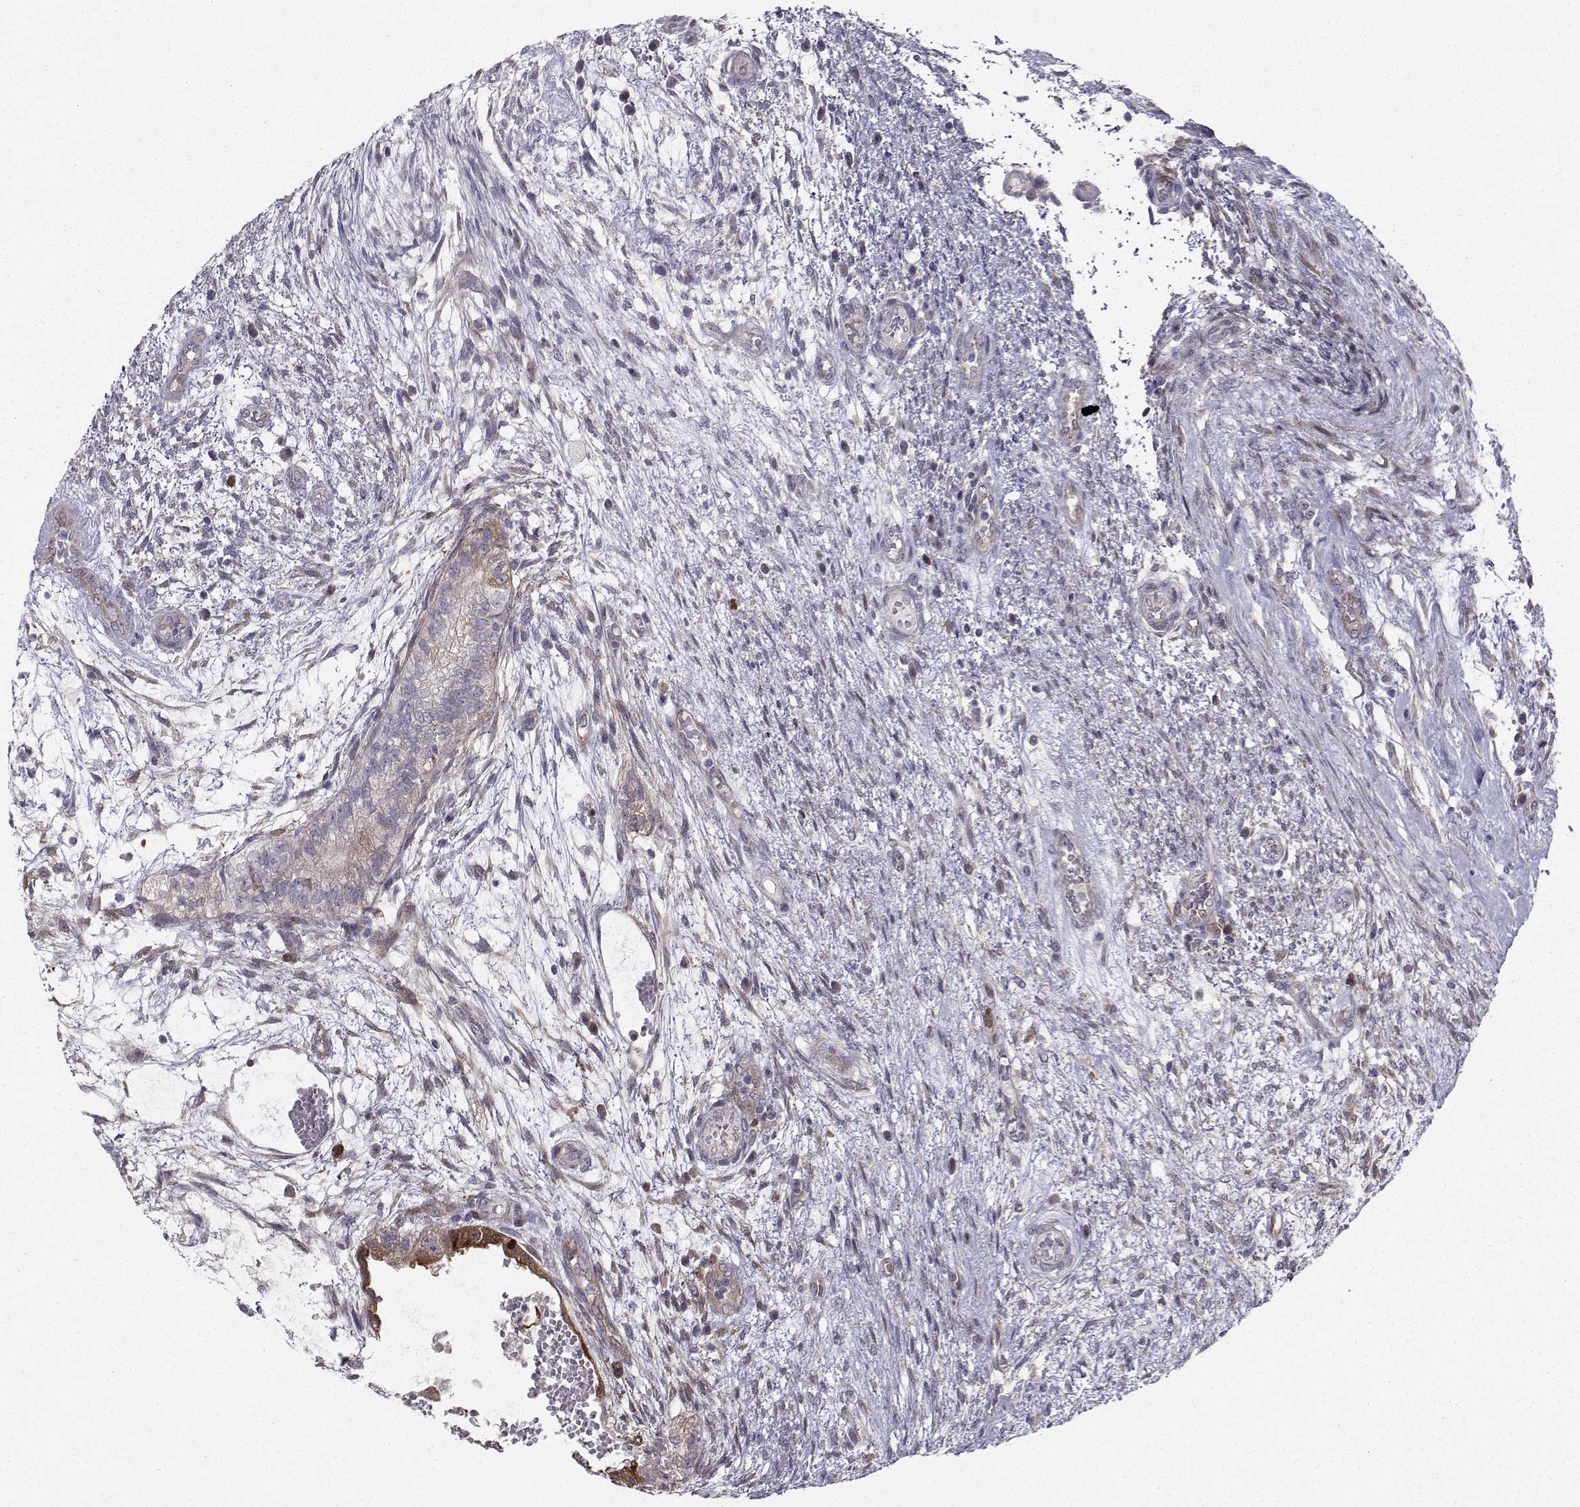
{"staining": {"intensity": "weak", "quantity": "<25%", "location": "cytoplasmic/membranous"}, "tissue": "testis cancer", "cell_type": "Tumor cells", "image_type": "cancer", "snomed": [{"axis": "morphology", "description": "Normal tissue, NOS"}, {"axis": "morphology", "description": "Carcinoma, Embryonal, NOS"}, {"axis": "topography", "description": "Testis"}, {"axis": "topography", "description": "Epididymis"}], "caption": "DAB immunohistochemical staining of human testis cancer demonstrates no significant staining in tumor cells. The staining is performed using DAB brown chromogen with nuclei counter-stained in using hematoxylin.", "gene": "HSP90AB1", "patient": {"sex": "male", "age": 32}}